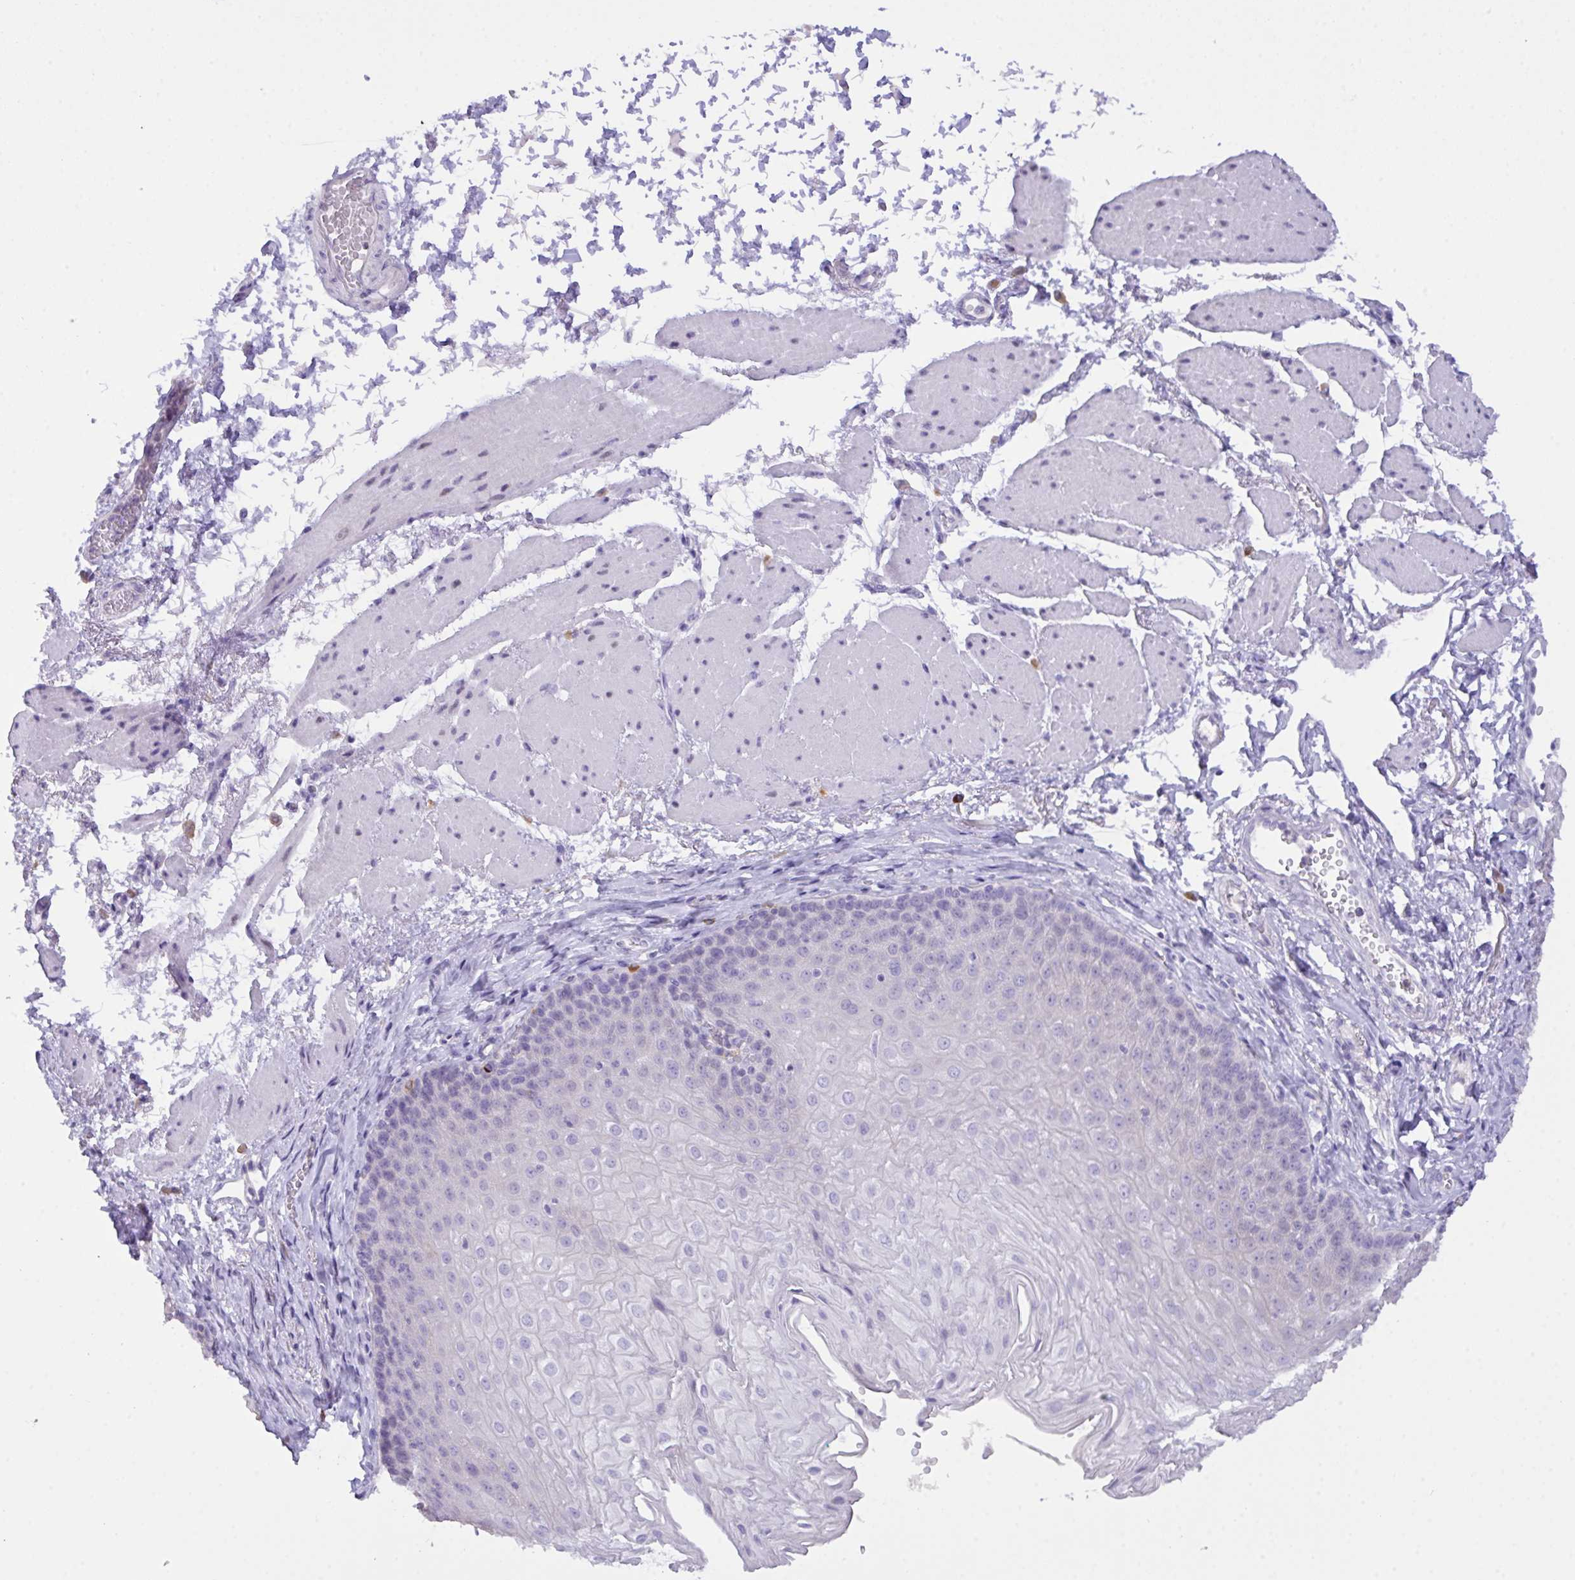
{"staining": {"intensity": "negative", "quantity": "none", "location": "none"}, "tissue": "esophagus", "cell_type": "Squamous epithelial cells", "image_type": "normal", "snomed": [{"axis": "morphology", "description": "Normal tissue, NOS"}, {"axis": "topography", "description": "Esophagus"}], "caption": "A high-resolution micrograph shows immunohistochemistry staining of benign esophagus, which displays no significant staining in squamous epithelial cells. (Stains: DAB (3,3'-diaminobenzidine) immunohistochemistry (IHC) with hematoxylin counter stain, Microscopy: brightfield microscopy at high magnification).", "gene": "CST11", "patient": {"sex": "female", "age": 81}}